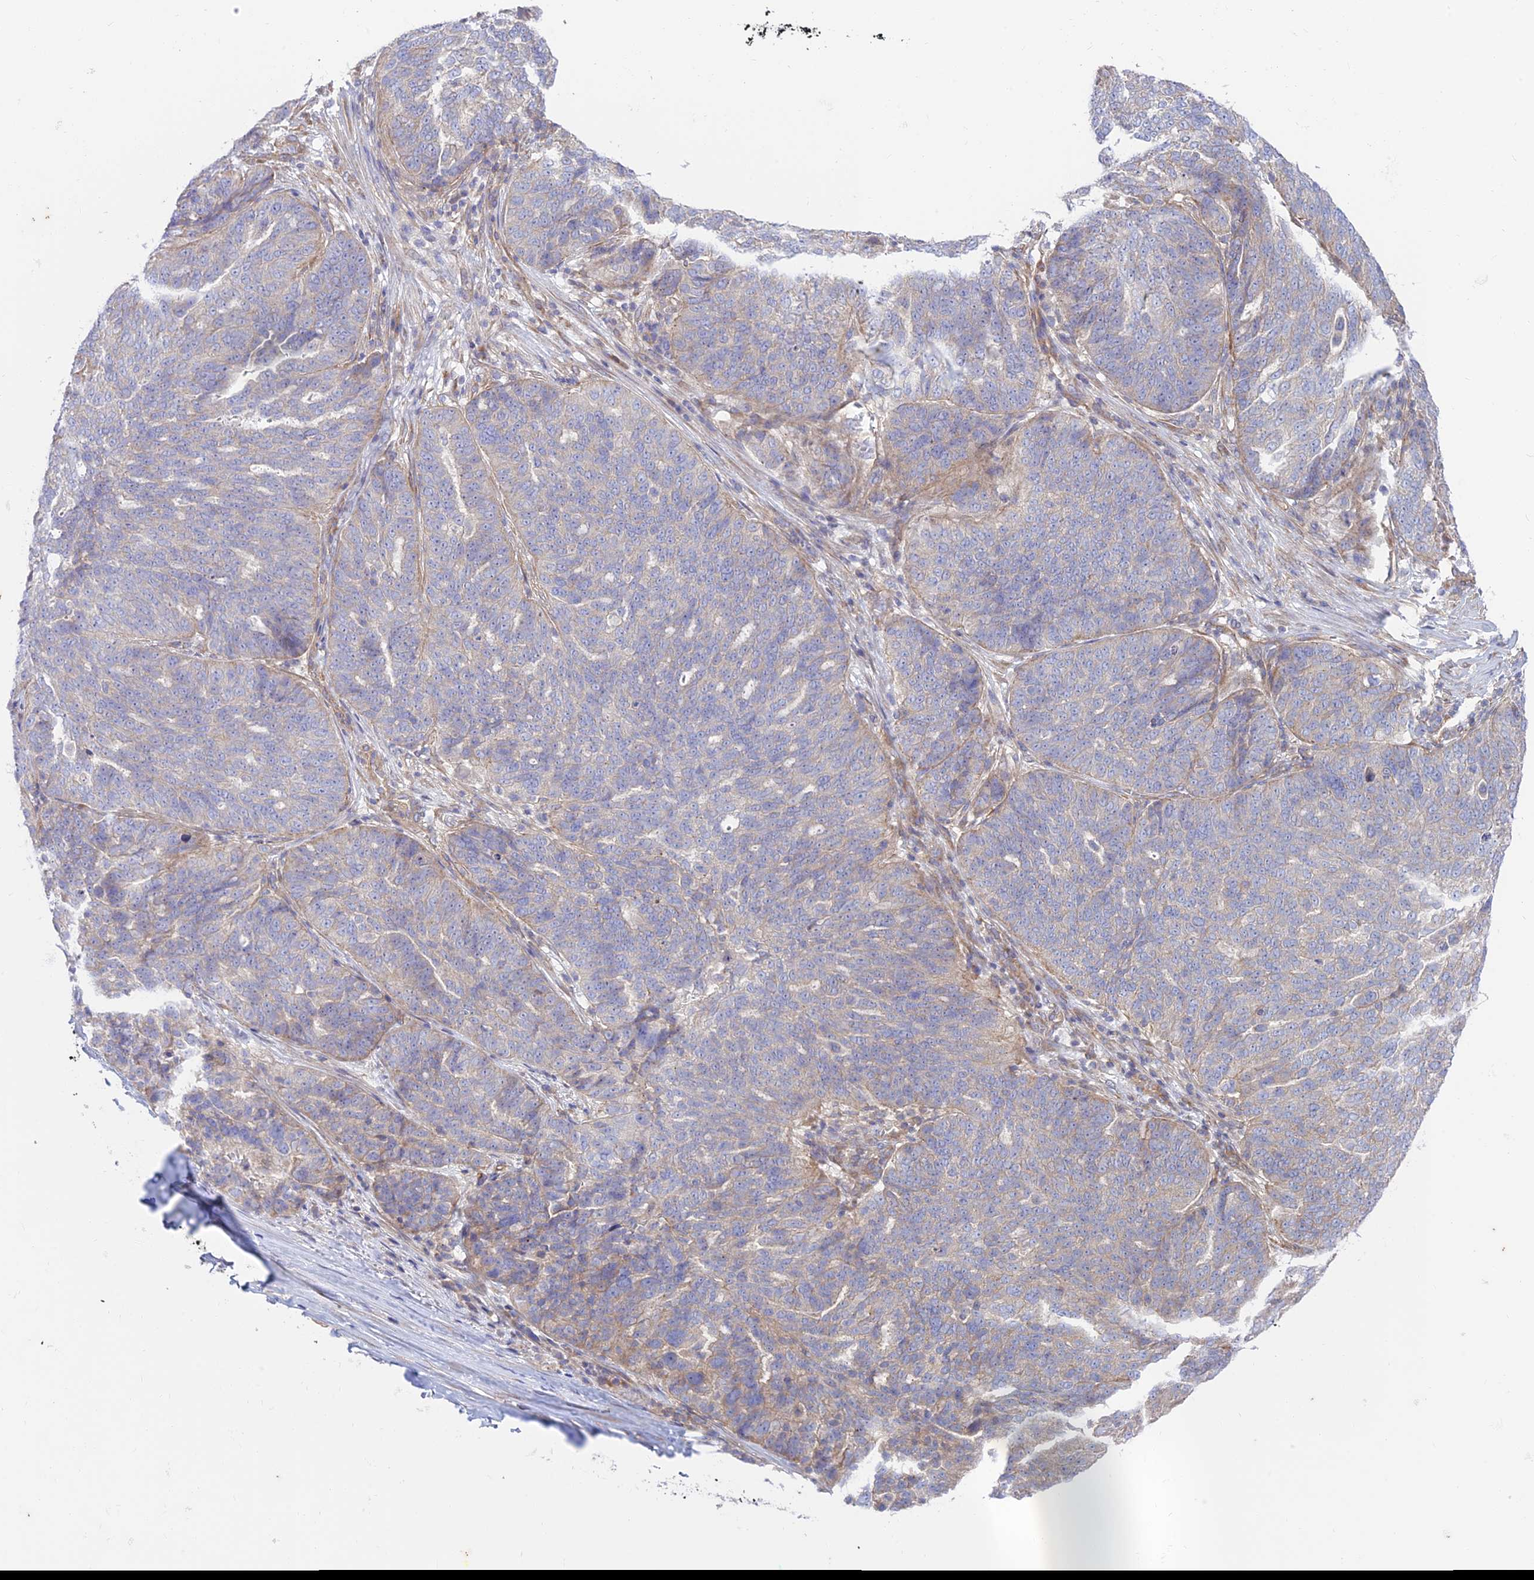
{"staining": {"intensity": "weak", "quantity": "<25%", "location": "cytoplasmic/membranous"}, "tissue": "ovarian cancer", "cell_type": "Tumor cells", "image_type": "cancer", "snomed": [{"axis": "morphology", "description": "Cystadenocarcinoma, serous, NOS"}, {"axis": "topography", "description": "Ovary"}], "caption": "High power microscopy photomicrograph of an IHC image of ovarian serous cystadenocarcinoma, revealing no significant positivity in tumor cells.", "gene": "KCNAB1", "patient": {"sex": "female", "age": 59}}